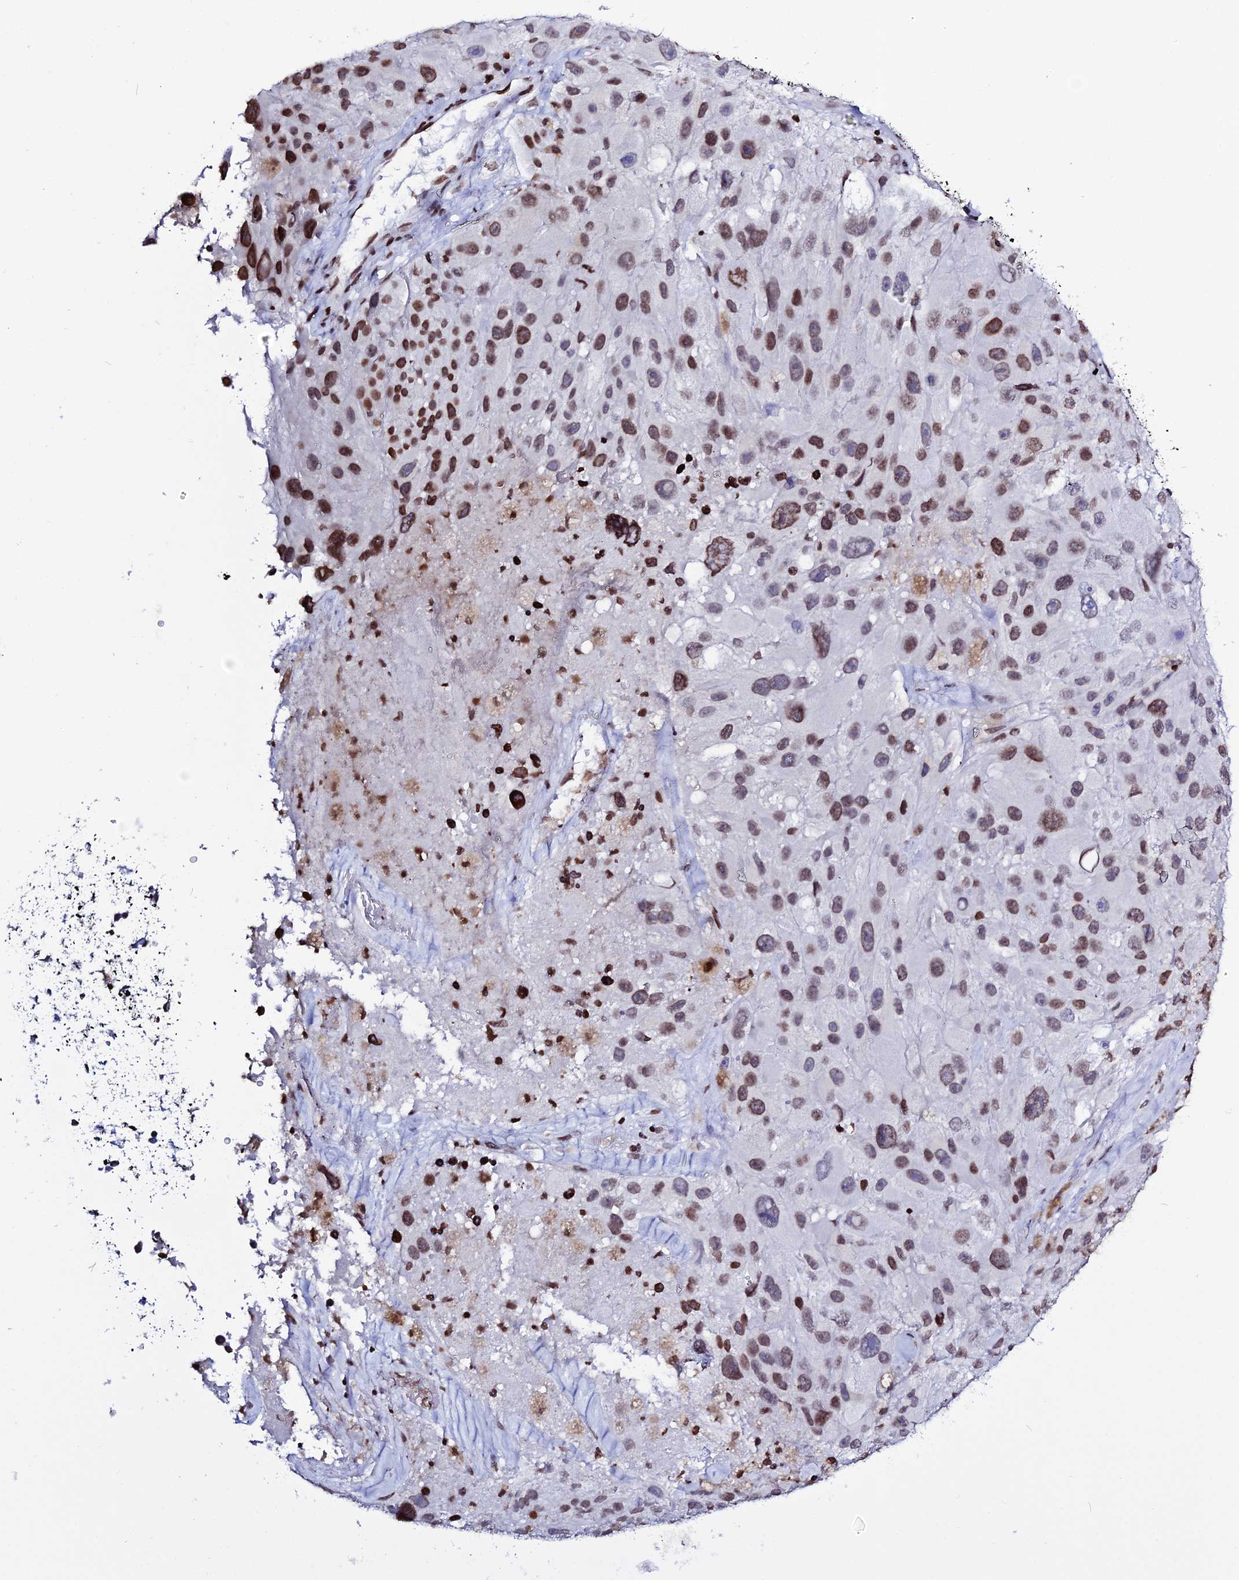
{"staining": {"intensity": "moderate", "quantity": ">75%", "location": "nuclear"}, "tissue": "melanoma", "cell_type": "Tumor cells", "image_type": "cancer", "snomed": [{"axis": "morphology", "description": "Malignant melanoma, Metastatic site"}, {"axis": "topography", "description": "Lymph node"}], "caption": "There is medium levels of moderate nuclear staining in tumor cells of melanoma, as demonstrated by immunohistochemical staining (brown color).", "gene": "MACROH2A2", "patient": {"sex": "male", "age": 62}}